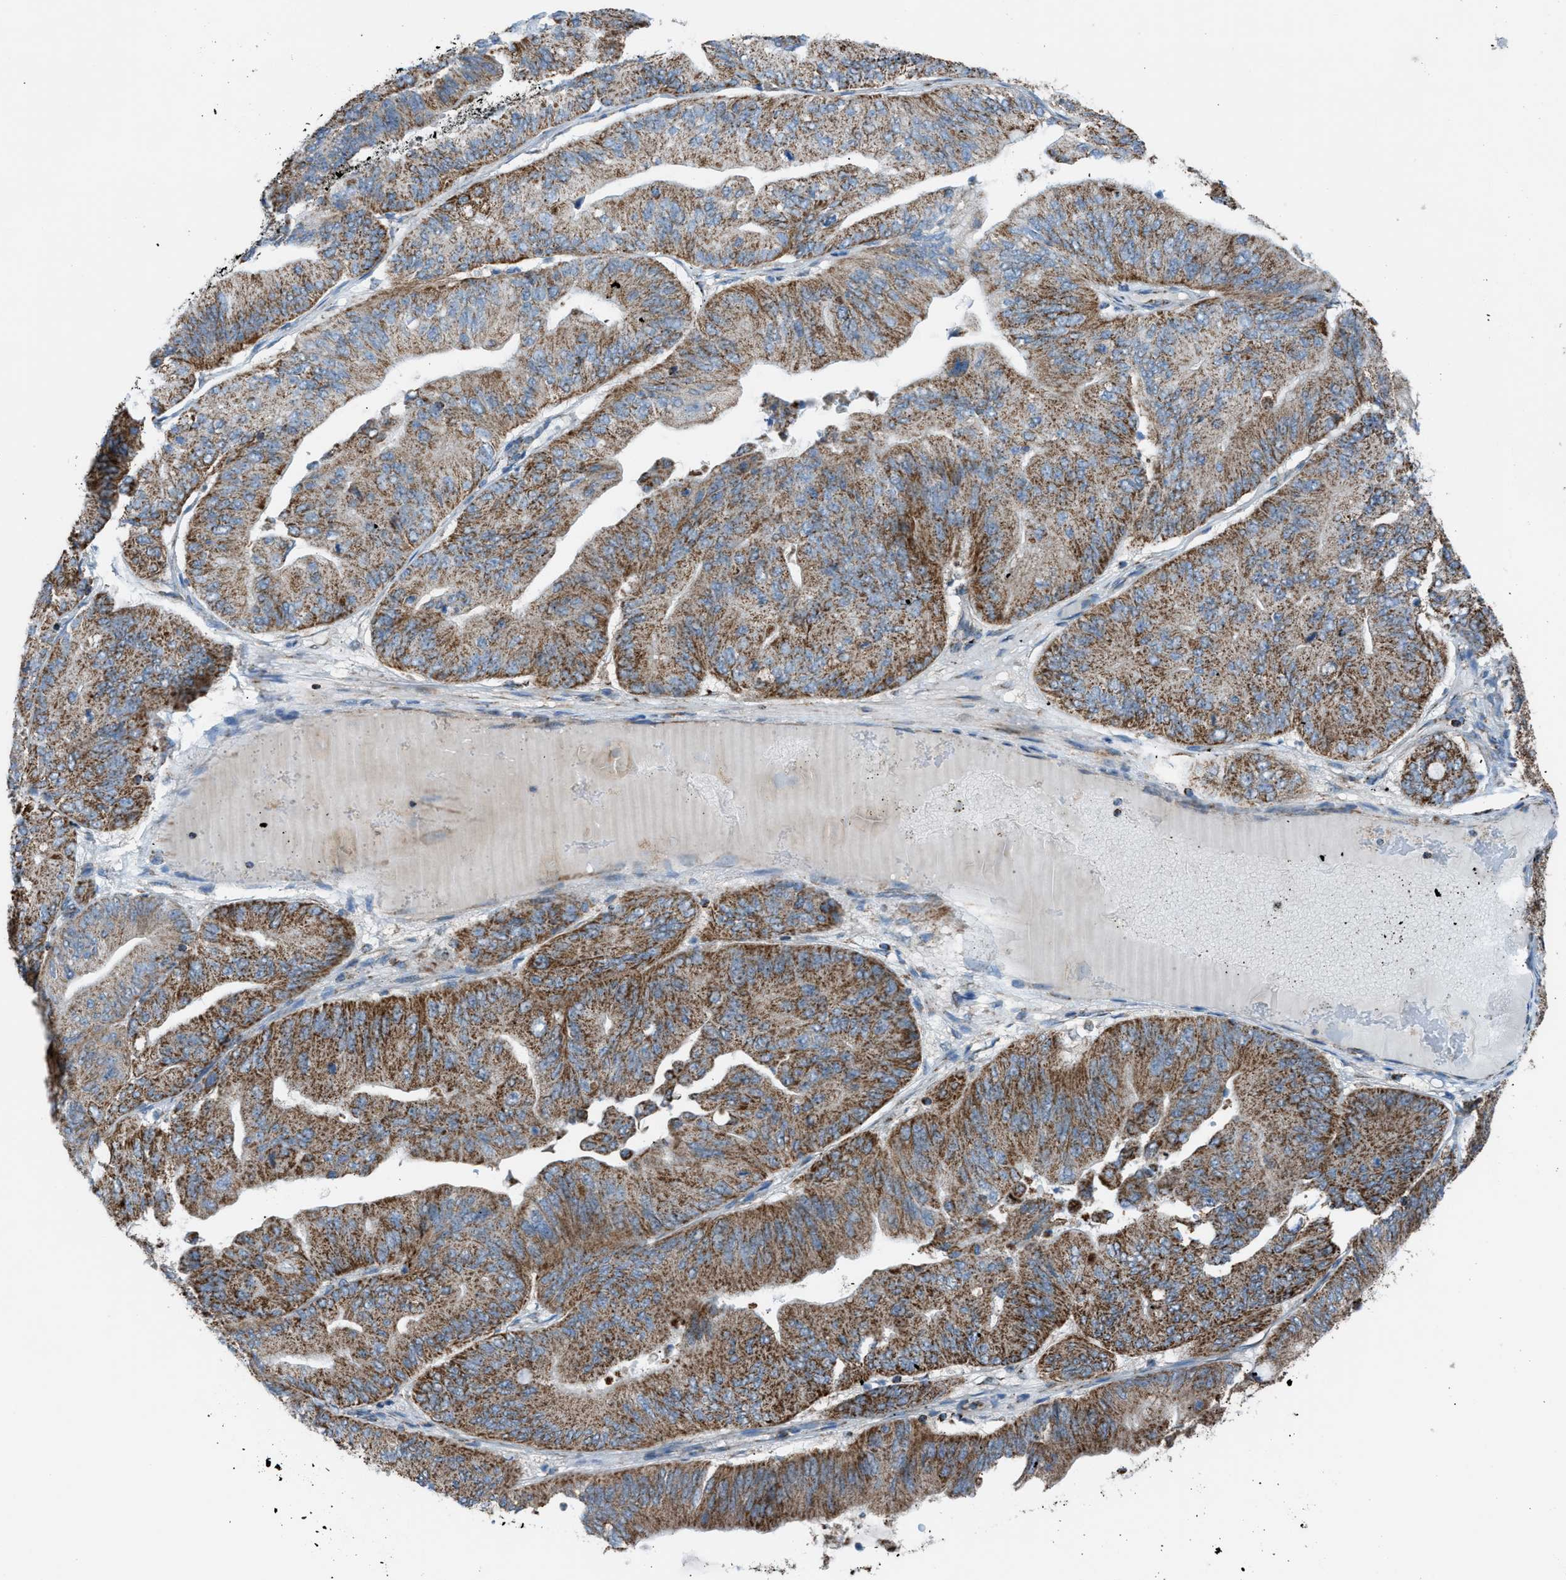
{"staining": {"intensity": "moderate", "quantity": ">75%", "location": "cytoplasmic/membranous"}, "tissue": "ovarian cancer", "cell_type": "Tumor cells", "image_type": "cancer", "snomed": [{"axis": "morphology", "description": "Cystadenocarcinoma, mucinous, NOS"}, {"axis": "topography", "description": "Ovary"}], "caption": "Protein expression analysis of human mucinous cystadenocarcinoma (ovarian) reveals moderate cytoplasmic/membranous positivity in approximately >75% of tumor cells.", "gene": "SRM", "patient": {"sex": "female", "age": 61}}